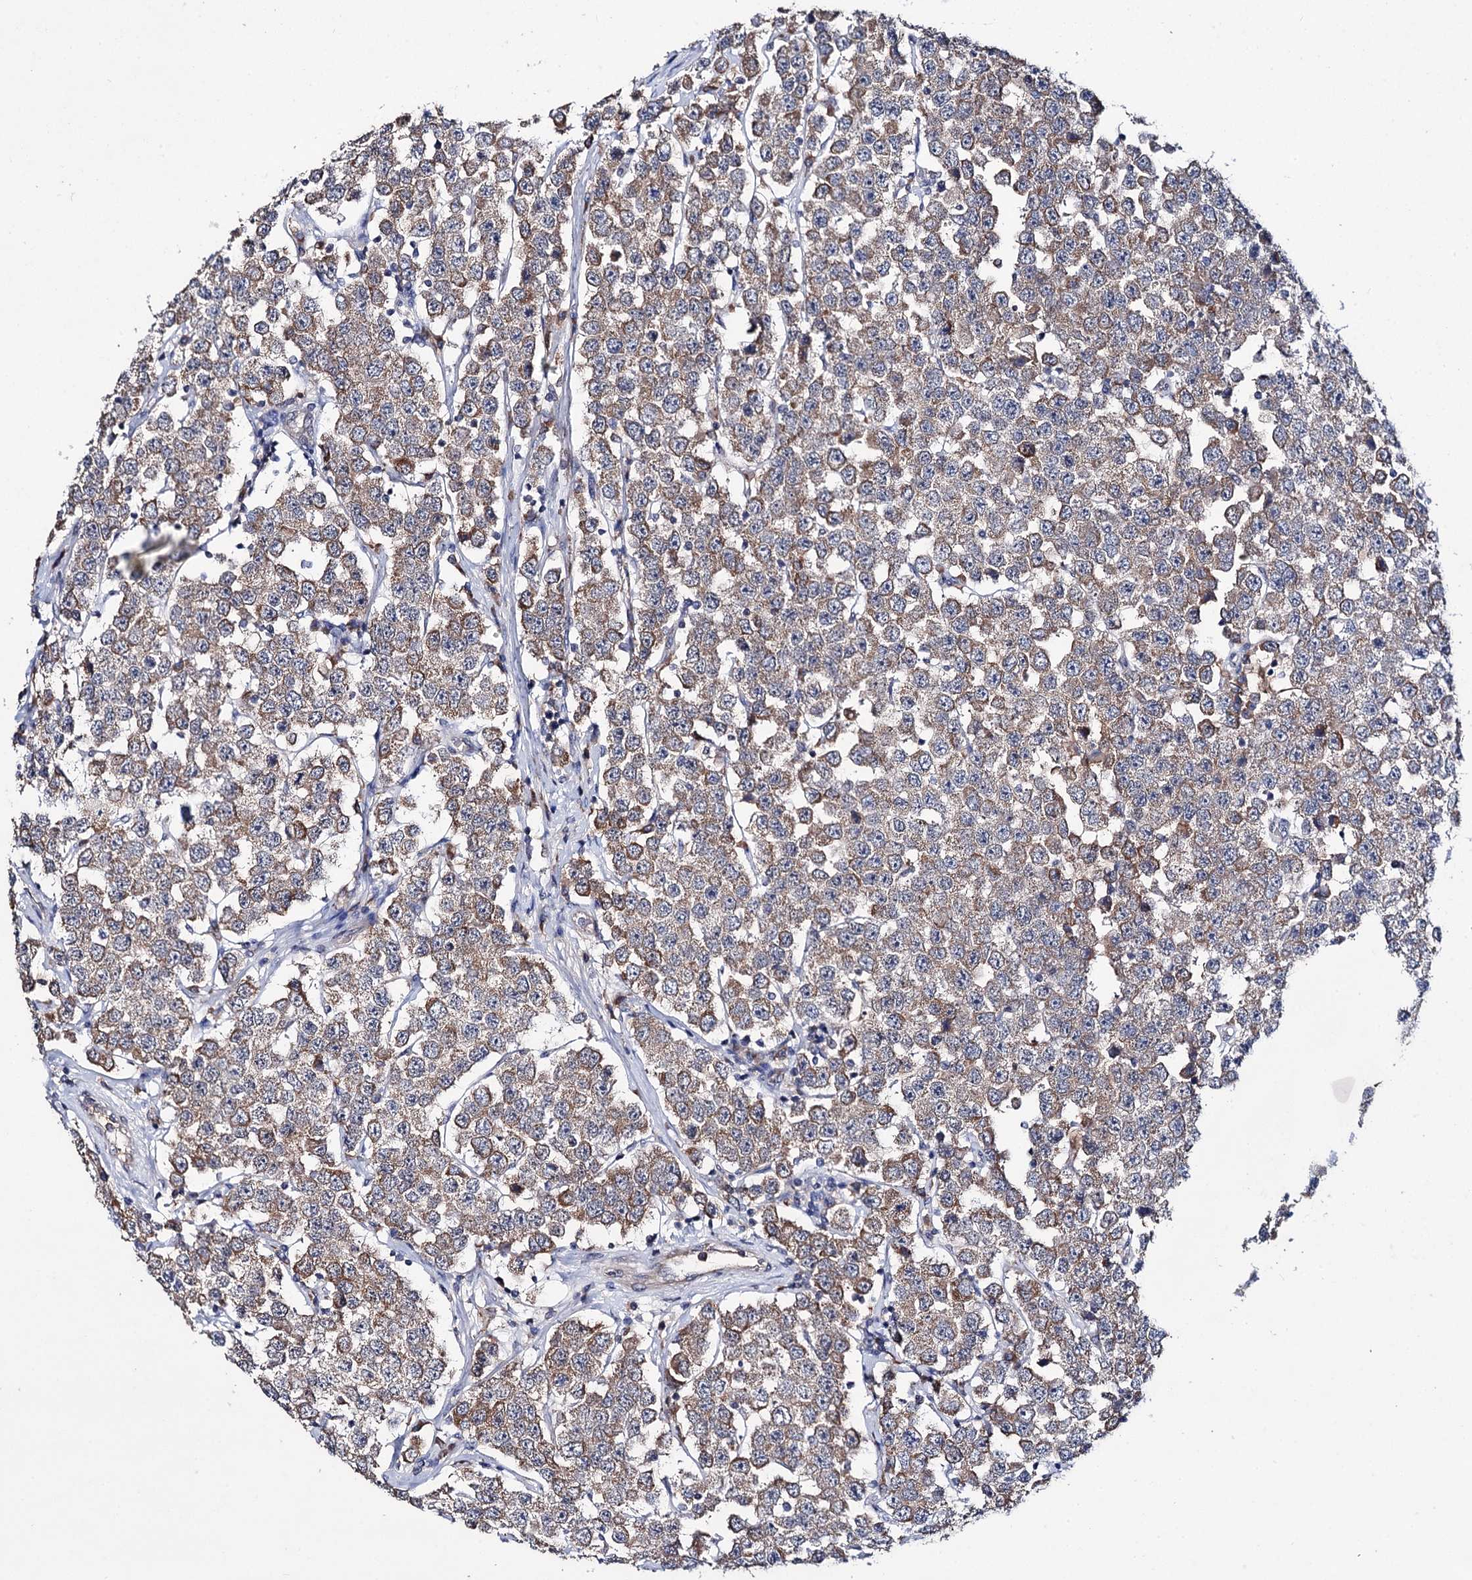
{"staining": {"intensity": "moderate", "quantity": ">75%", "location": "cytoplasmic/membranous"}, "tissue": "testis cancer", "cell_type": "Tumor cells", "image_type": "cancer", "snomed": [{"axis": "morphology", "description": "Seminoma, NOS"}, {"axis": "topography", "description": "Testis"}], "caption": "IHC photomicrograph of neoplastic tissue: human seminoma (testis) stained using immunohistochemistry displays medium levels of moderate protein expression localized specifically in the cytoplasmic/membranous of tumor cells, appearing as a cytoplasmic/membranous brown color.", "gene": "CLPB", "patient": {"sex": "male", "age": 28}}